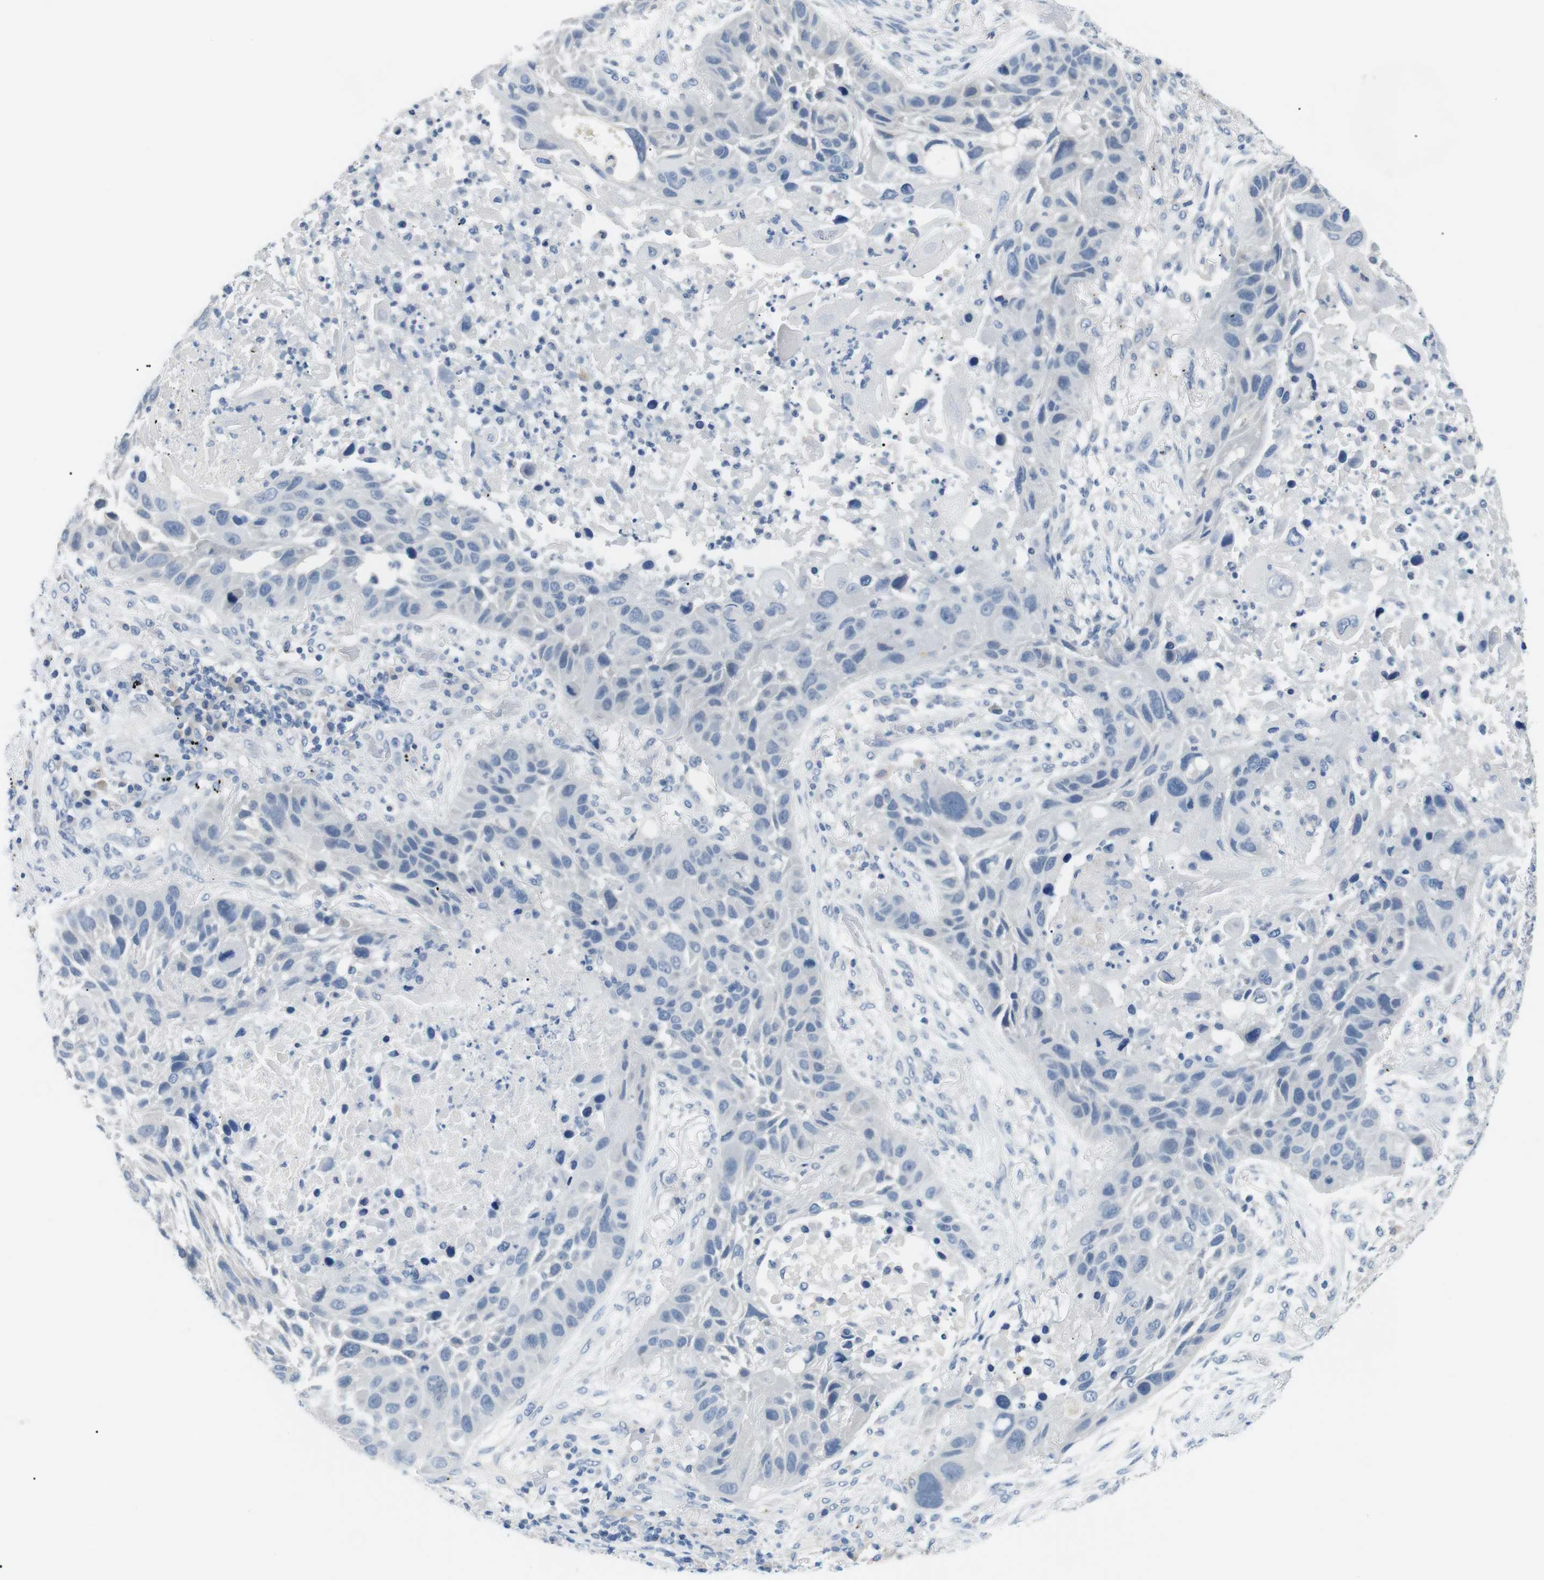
{"staining": {"intensity": "negative", "quantity": "none", "location": "none"}, "tissue": "lung cancer", "cell_type": "Tumor cells", "image_type": "cancer", "snomed": [{"axis": "morphology", "description": "Squamous cell carcinoma, NOS"}, {"axis": "topography", "description": "Lung"}], "caption": "The micrograph exhibits no staining of tumor cells in lung cancer (squamous cell carcinoma).", "gene": "FCGRT", "patient": {"sex": "male", "age": 57}}